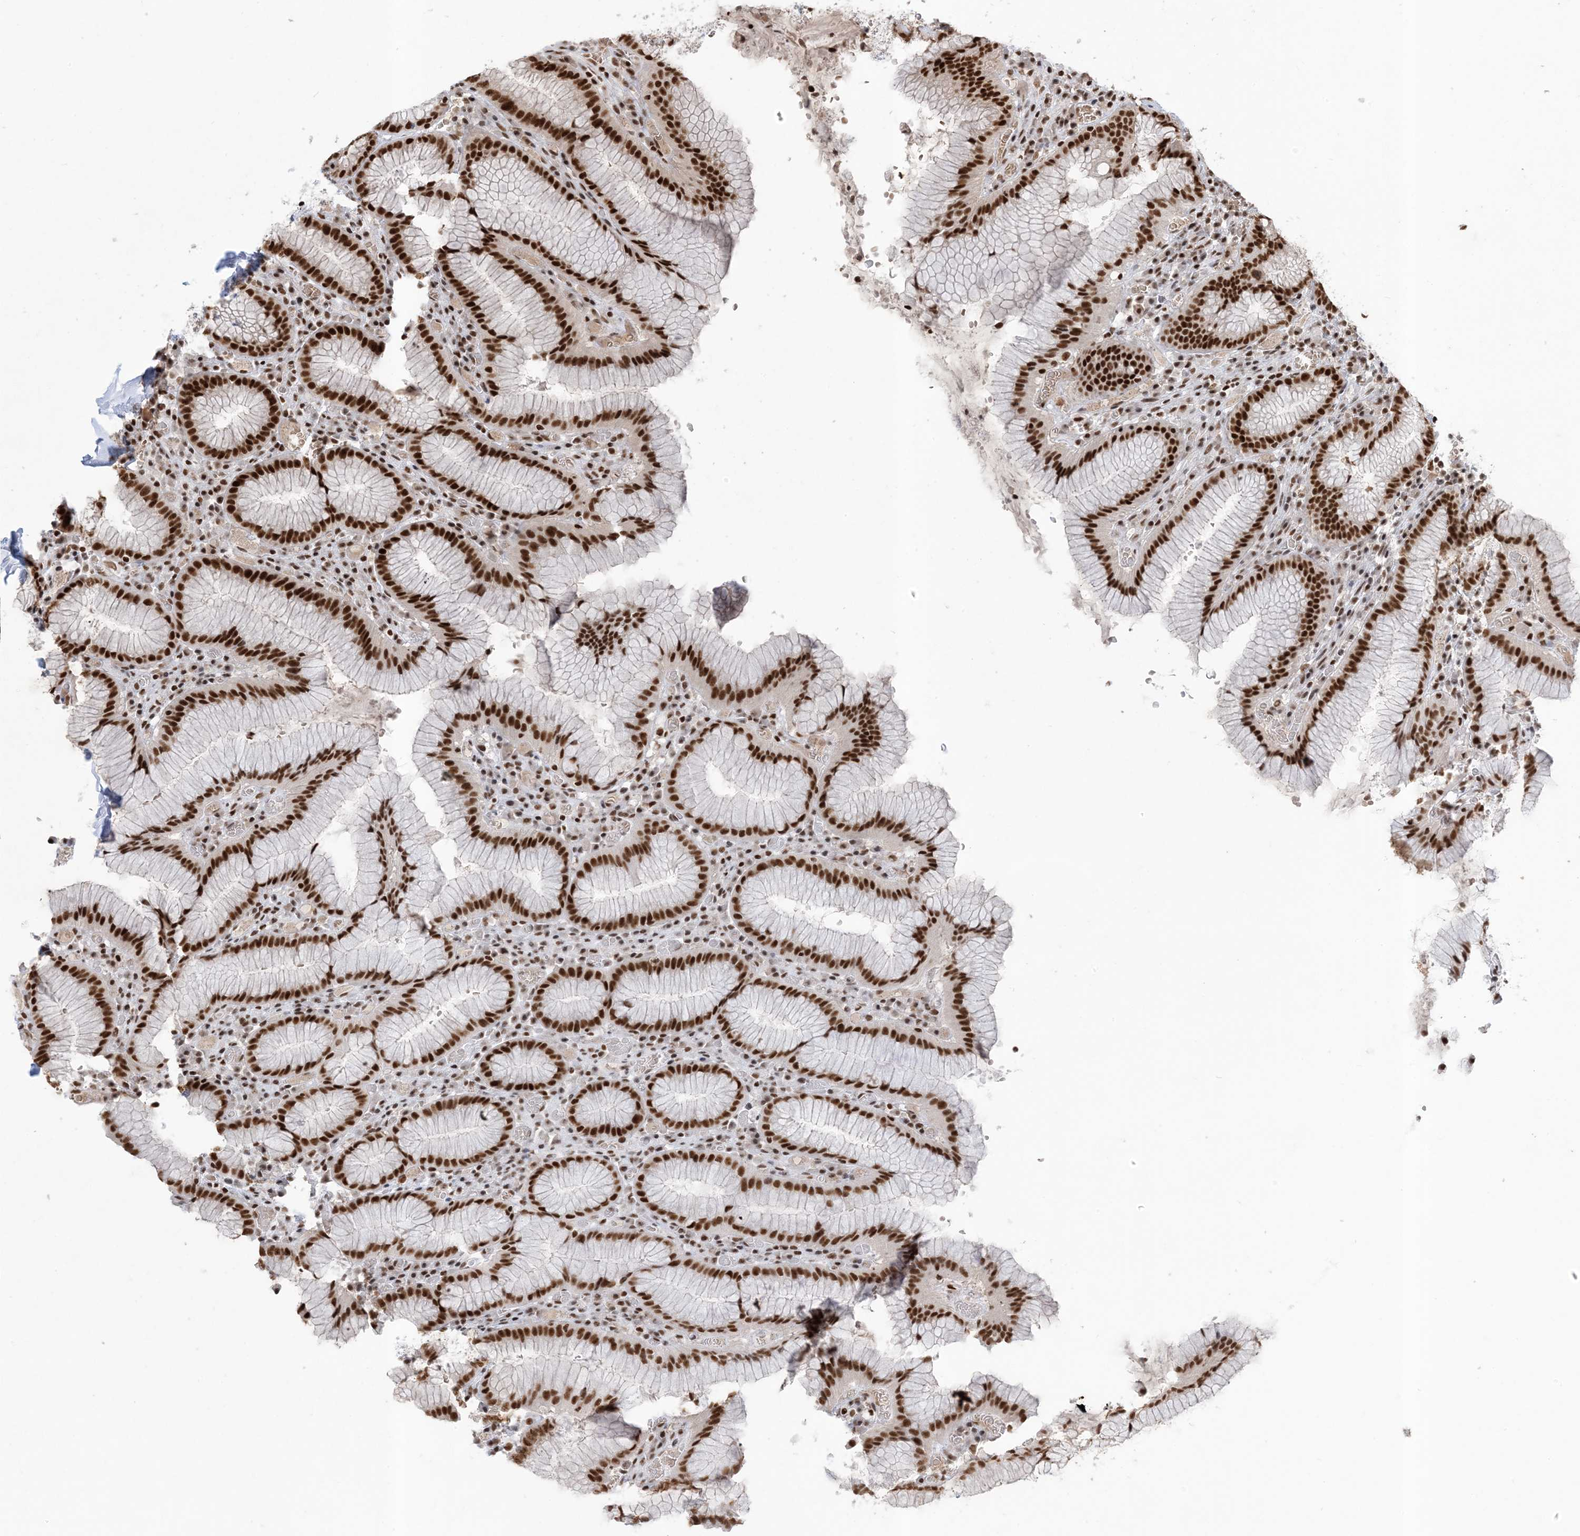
{"staining": {"intensity": "strong", "quantity": "25%-75%", "location": "nuclear"}, "tissue": "stomach", "cell_type": "Glandular cells", "image_type": "normal", "snomed": [{"axis": "morphology", "description": "Normal tissue, NOS"}, {"axis": "topography", "description": "Stomach"}], "caption": "Protein expression analysis of benign stomach shows strong nuclear expression in about 25%-75% of glandular cells. (DAB = brown stain, brightfield microscopy at high magnification).", "gene": "PPIL2", "patient": {"sex": "male", "age": 55}}